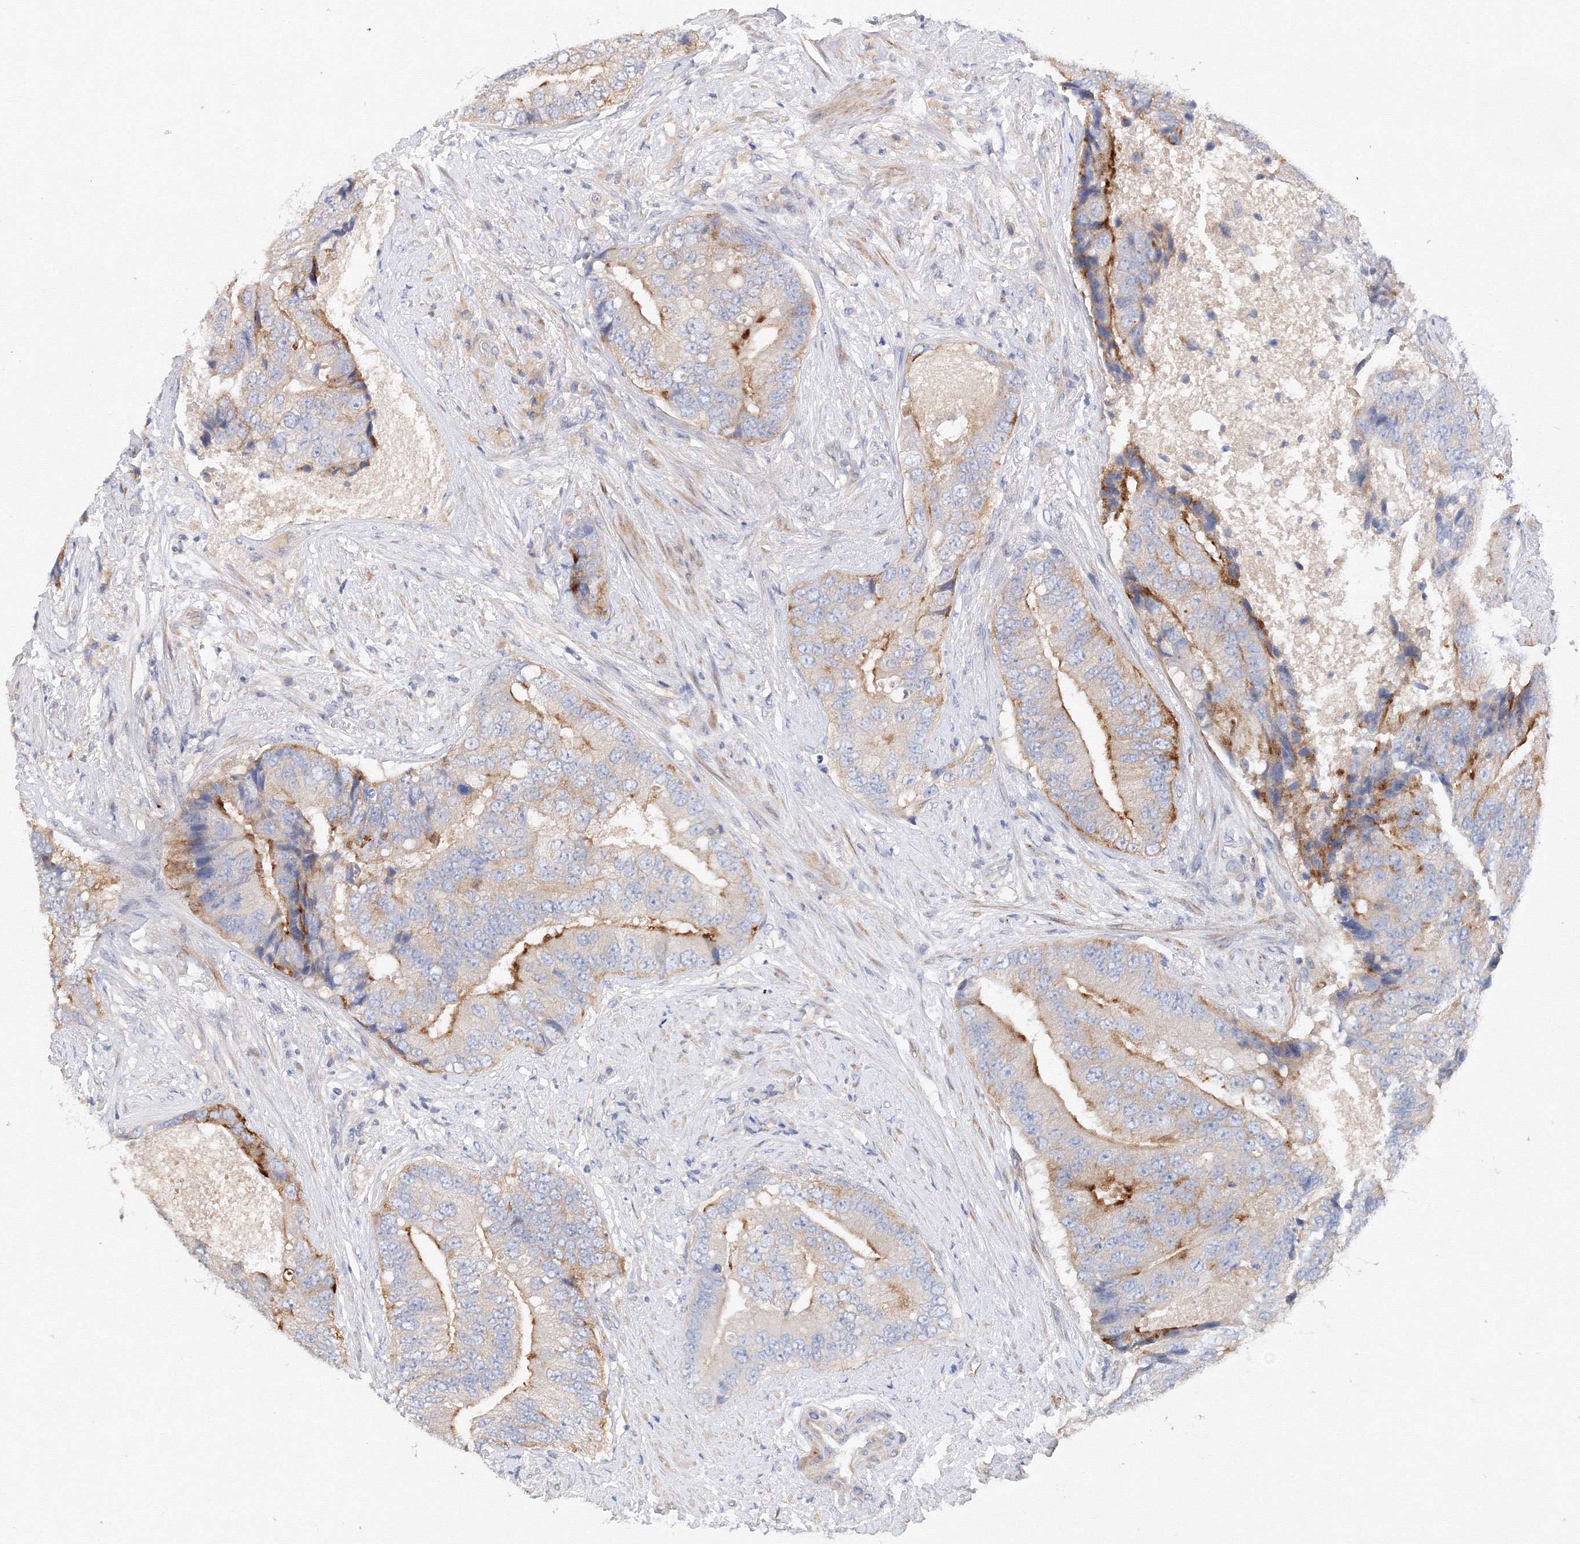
{"staining": {"intensity": "moderate", "quantity": "<25%", "location": "cytoplasmic/membranous"}, "tissue": "prostate cancer", "cell_type": "Tumor cells", "image_type": "cancer", "snomed": [{"axis": "morphology", "description": "Adenocarcinoma, High grade"}, {"axis": "topography", "description": "Prostate"}], "caption": "An image of human prostate cancer stained for a protein reveals moderate cytoplasmic/membranous brown staining in tumor cells. (DAB = brown stain, brightfield microscopy at high magnification).", "gene": "DIS3L2", "patient": {"sex": "male", "age": 70}}